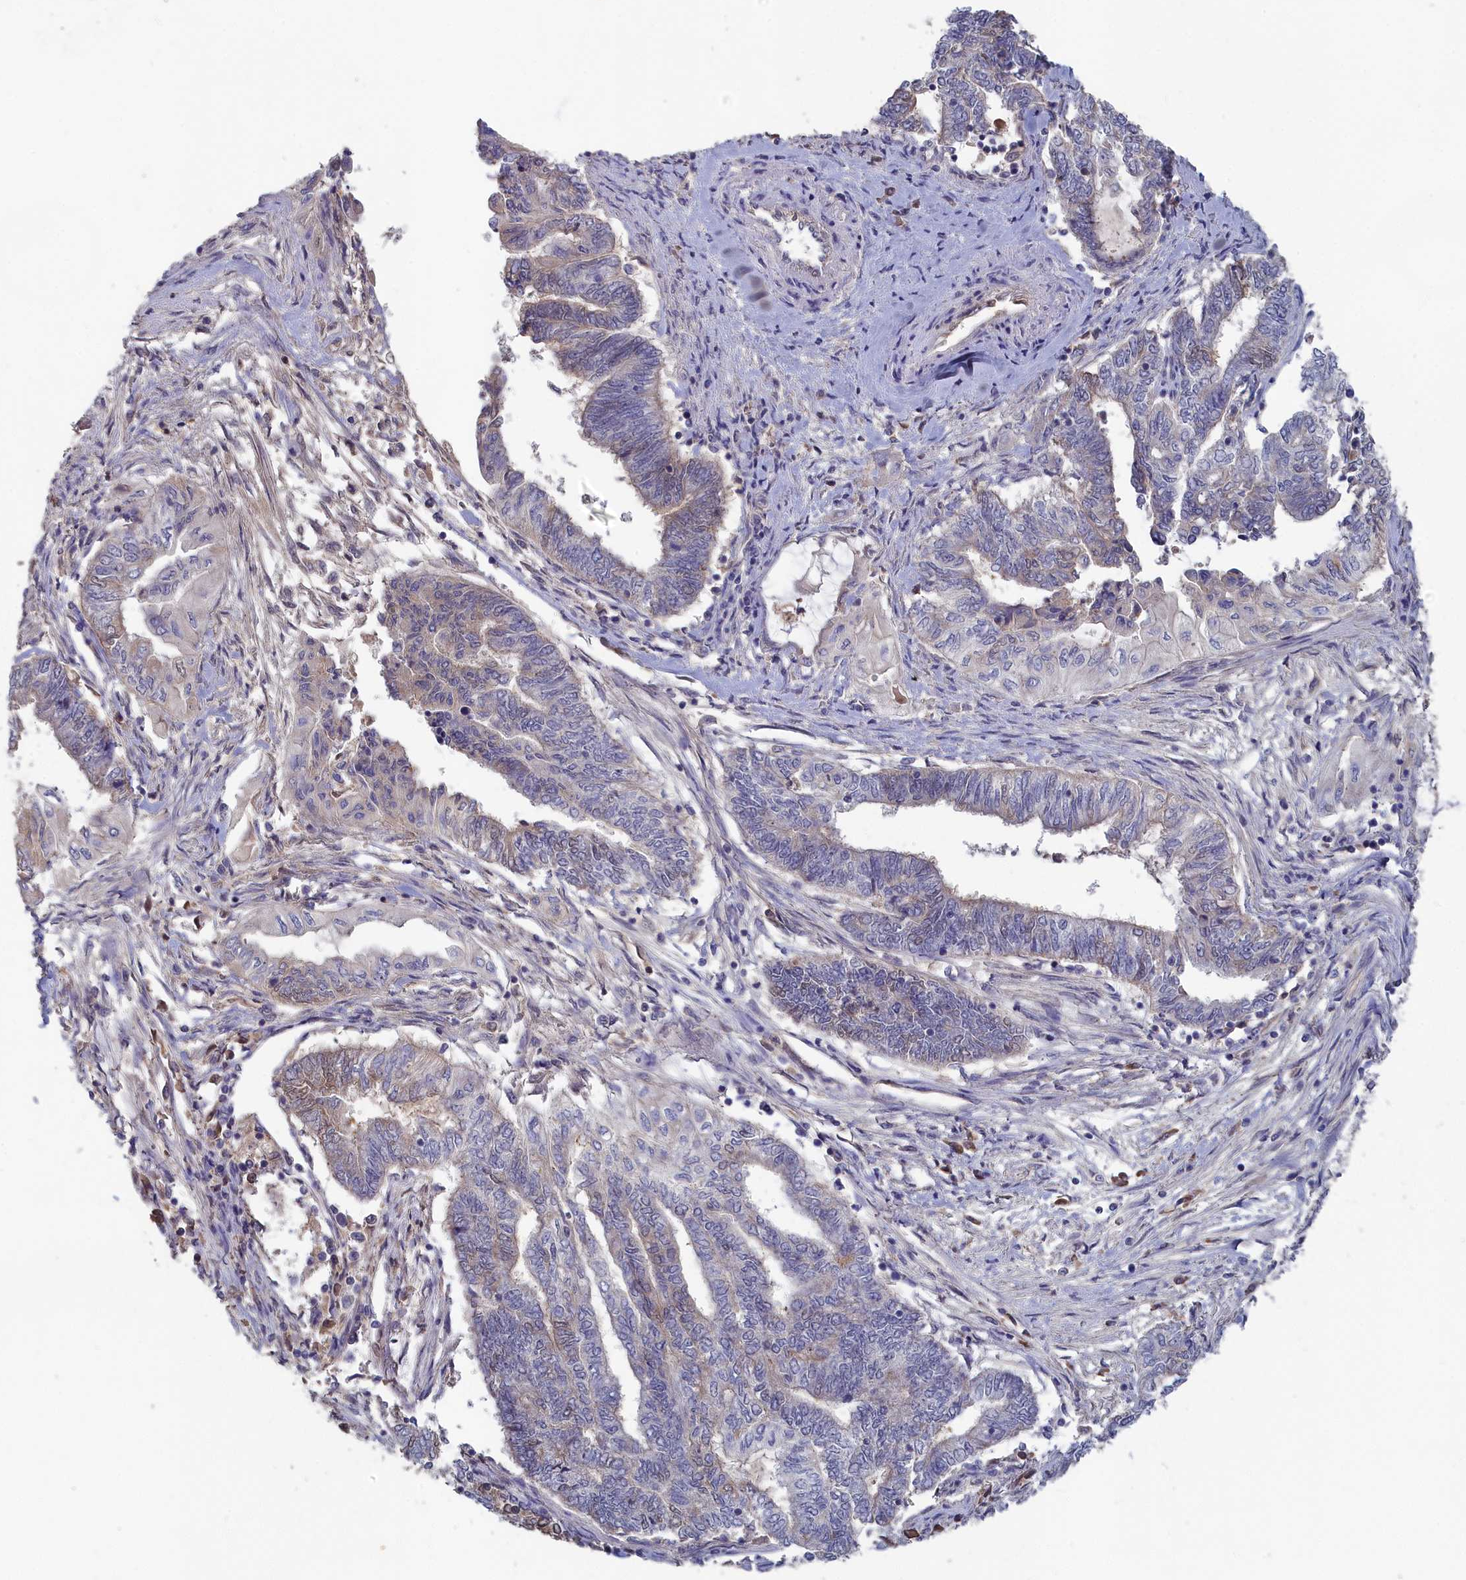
{"staining": {"intensity": "negative", "quantity": "none", "location": "none"}, "tissue": "endometrial cancer", "cell_type": "Tumor cells", "image_type": "cancer", "snomed": [{"axis": "morphology", "description": "Adenocarcinoma, NOS"}, {"axis": "topography", "description": "Uterus"}, {"axis": "topography", "description": "Endometrium"}], "caption": "This is an immunohistochemistry micrograph of human endometrial cancer. There is no staining in tumor cells.", "gene": "CELF5", "patient": {"sex": "female", "age": 70}}